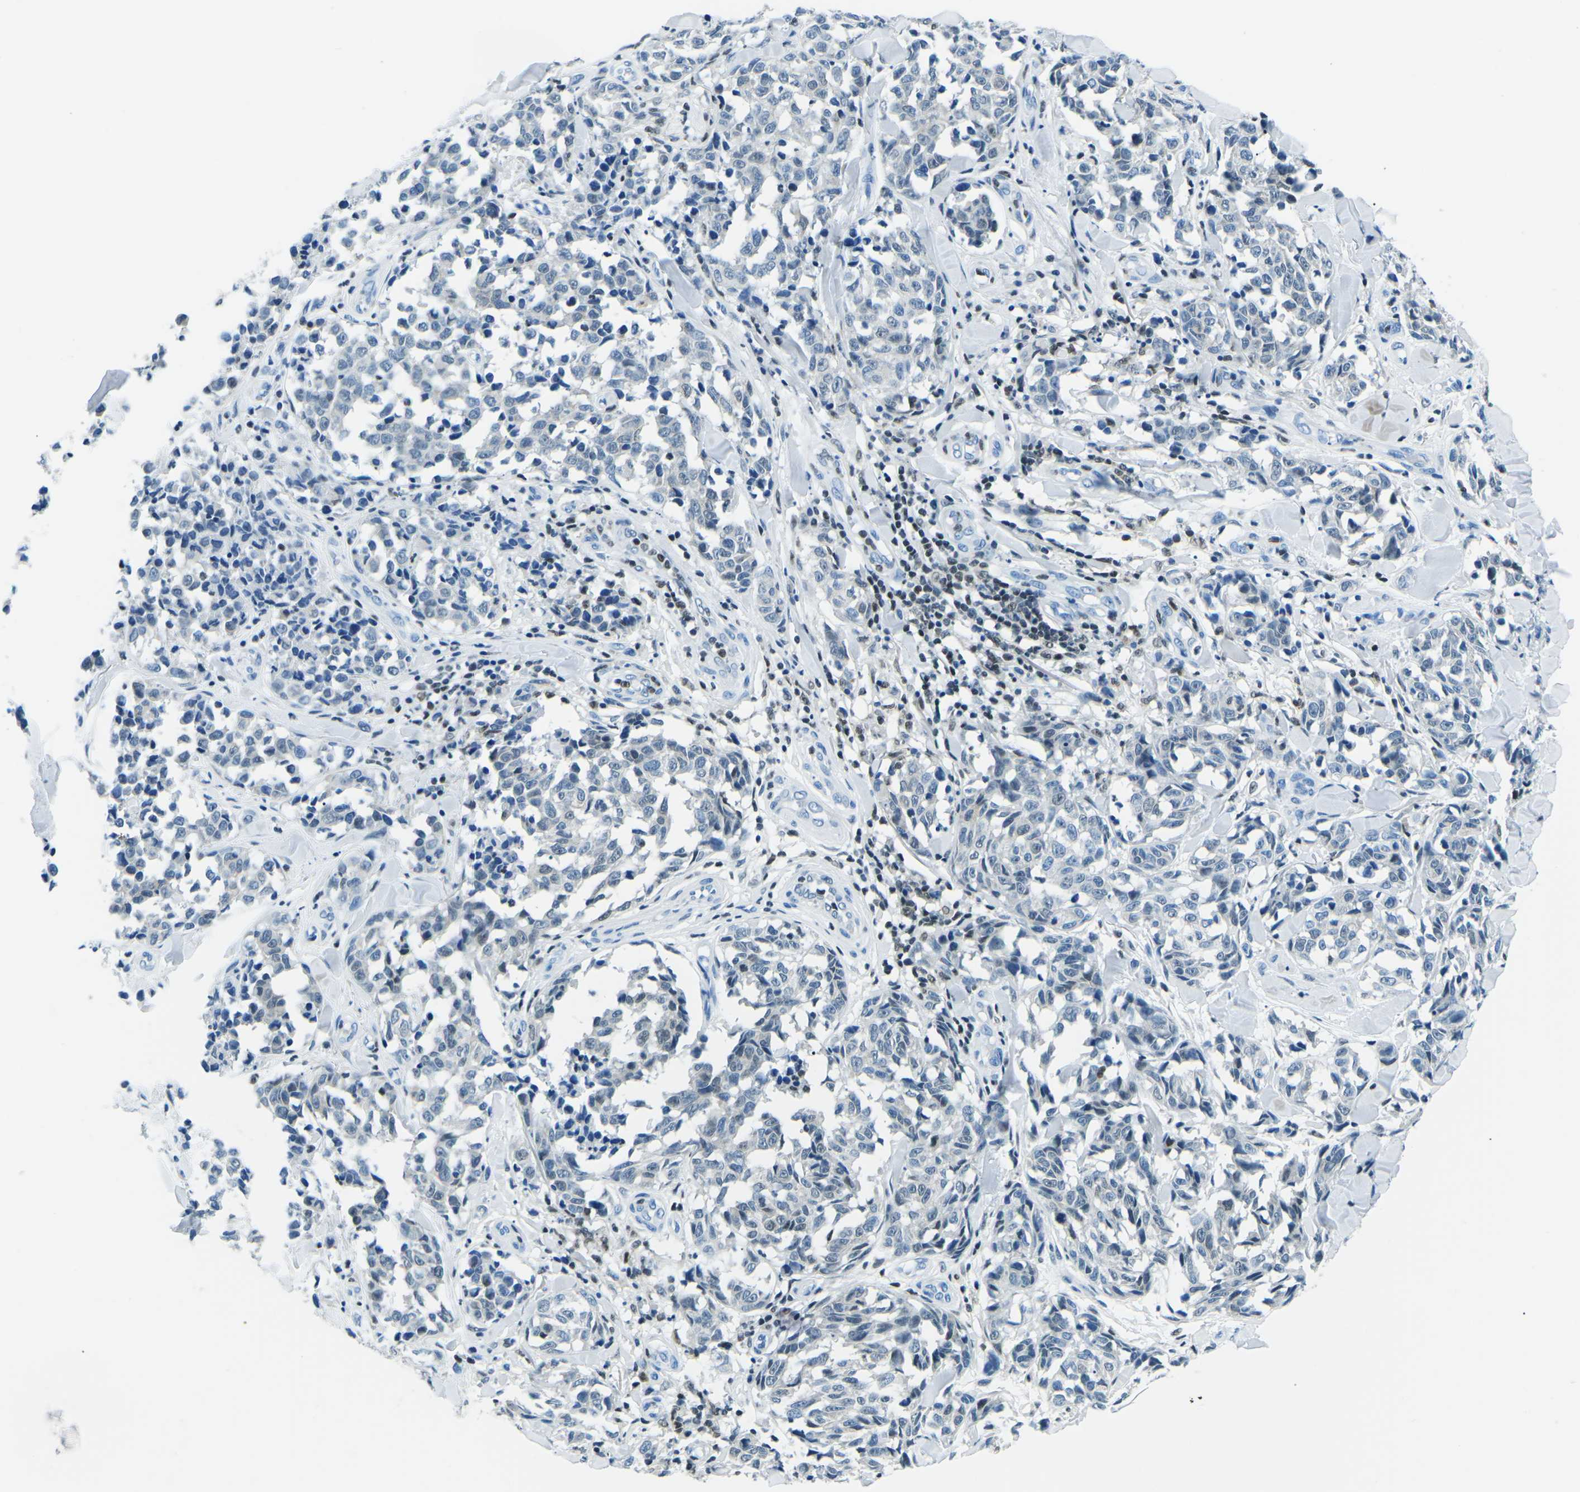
{"staining": {"intensity": "weak", "quantity": "<25%", "location": "nuclear"}, "tissue": "melanoma", "cell_type": "Tumor cells", "image_type": "cancer", "snomed": [{"axis": "morphology", "description": "Malignant melanoma, NOS"}, {"axis": "topography", "description": "Skin"}], "caption": "The histopathology image demonstrates no significant staining in tumor cells of malignant melanoma.", "gene": "CELF2", "patient": {"sex": "female", "age": 64}}